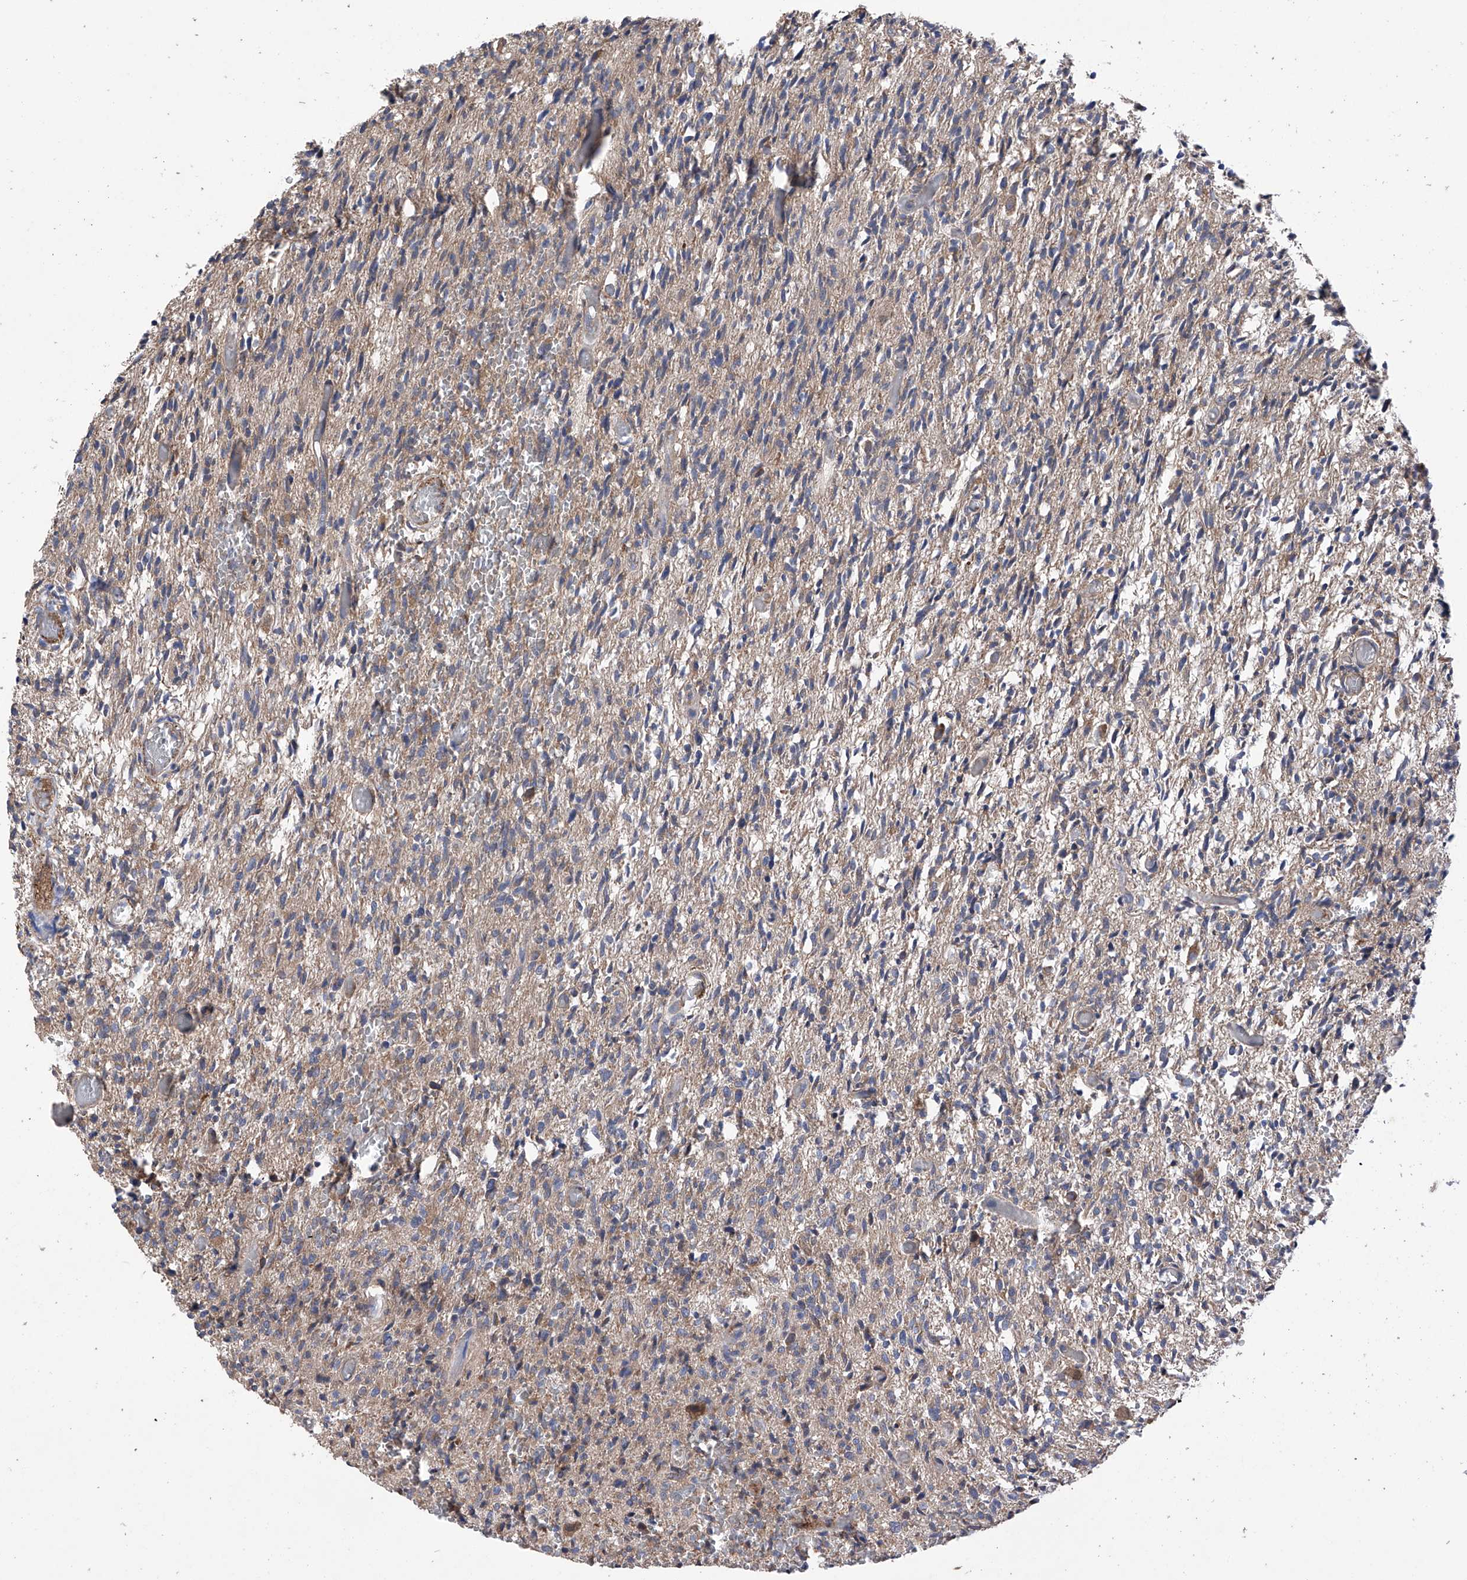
{"staining": {"intensity": "weak", "quantity": "<25%", "location": "cytoplasmic/membranous"}, "tissue": "glioma", "cell_type": "Tumor cells", "image_type": "cancer", "snomed": [{"axis": "morphology", "description": "Glioma, malignant, High grade"}, {"axis": "topography", "description": "Brain"}], "caption": "High magnification brightfield microscopy of glioma stained with DAB (3,3'-diaminobenzidine) (brown) and counterstained with hematoxylin (blue): tumor cells show no significant expression.", "gene": "DNAH8", "patient": {"sex": "female", "age": 57}}